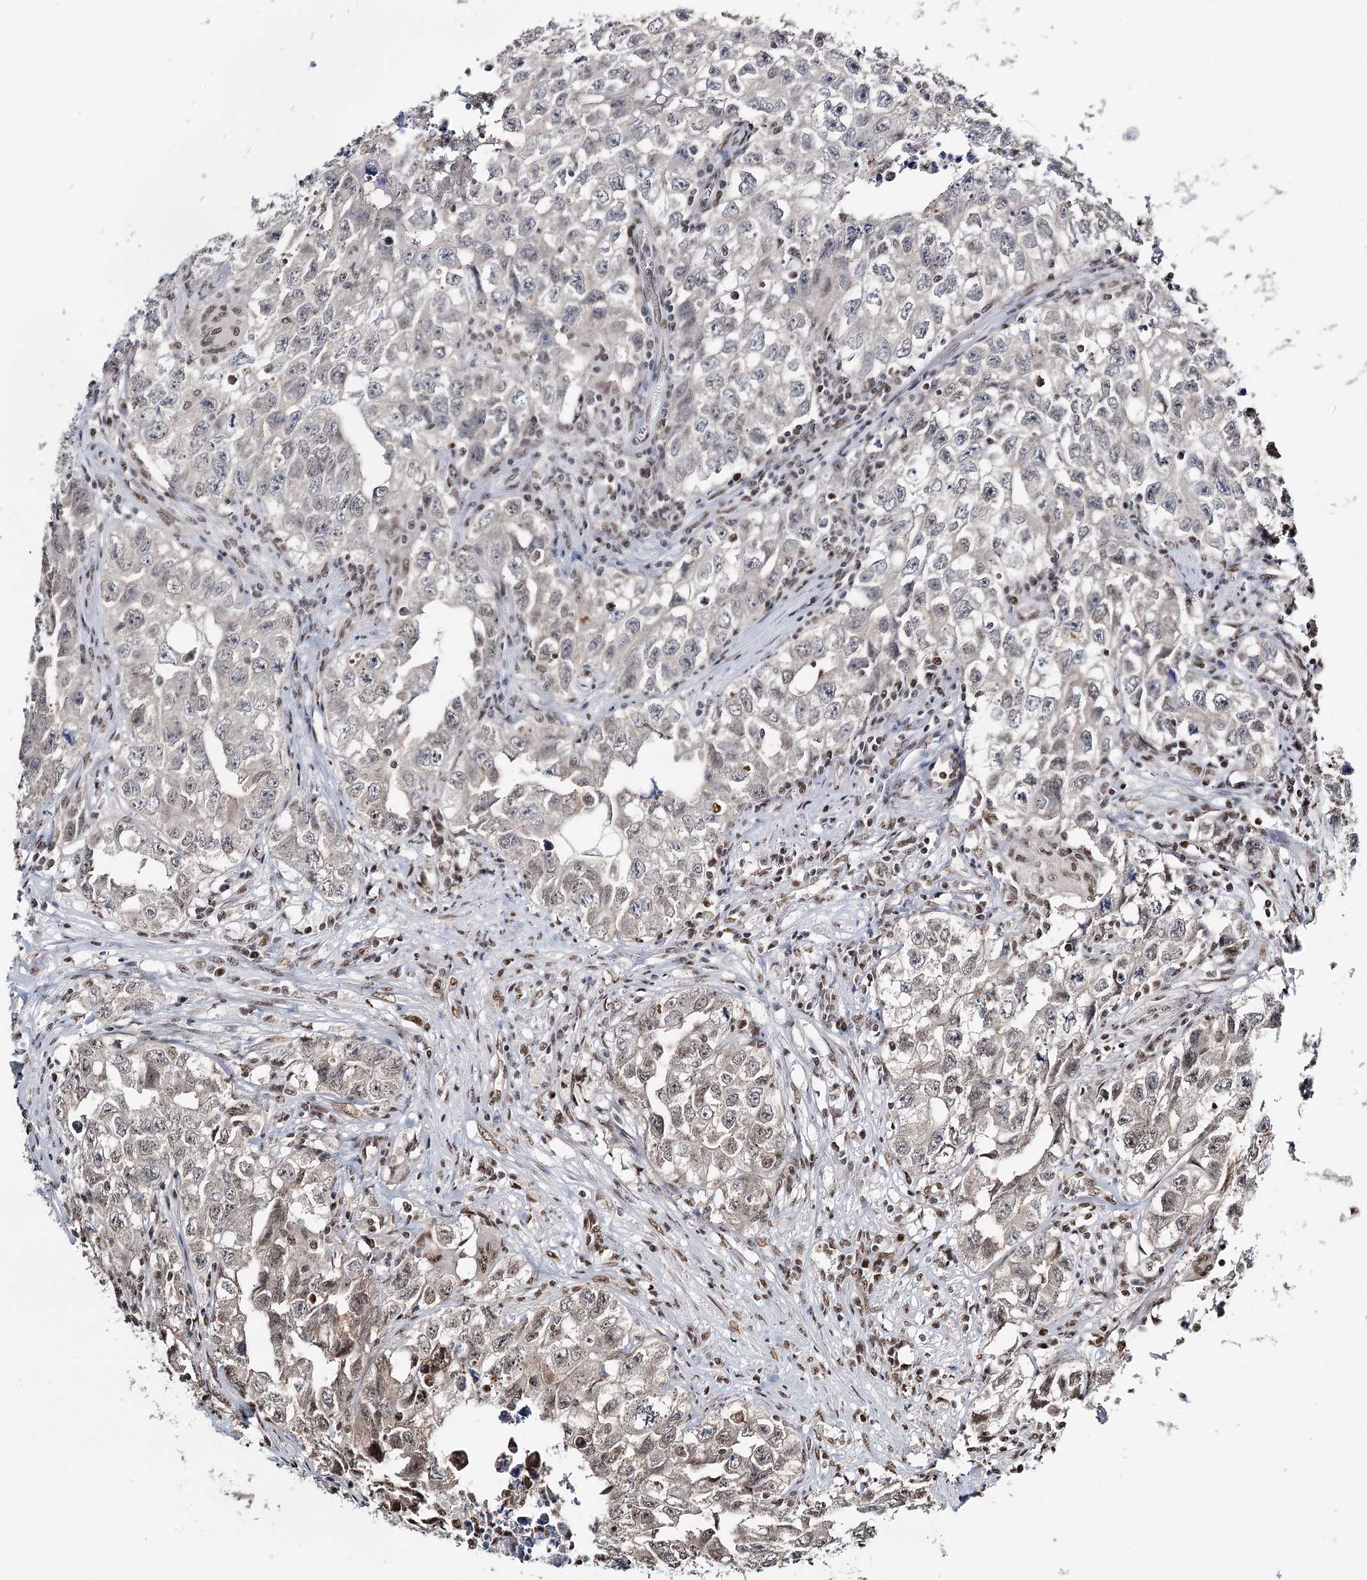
{"staining": {"intensity": "negative", "quantity": "none", "location": "none"}, "tissue": "testis cancer", "cell_type": "Tumor cells", "image_type": "cancer", "snomed": [{"axis": "morphology", "description": "Seminoma, NOS"}, {"axis": "morphology", "description": "Carcinoma, Embryonal, NOS"}, {"axis": "topography", "description": "Testis"}], "caption": "A histopathology image of testis cancer stained for a protein shows no brown staining in tumor cells.", "gene": "RPS27A", "patient": {"sex": "male", "age": 43}}